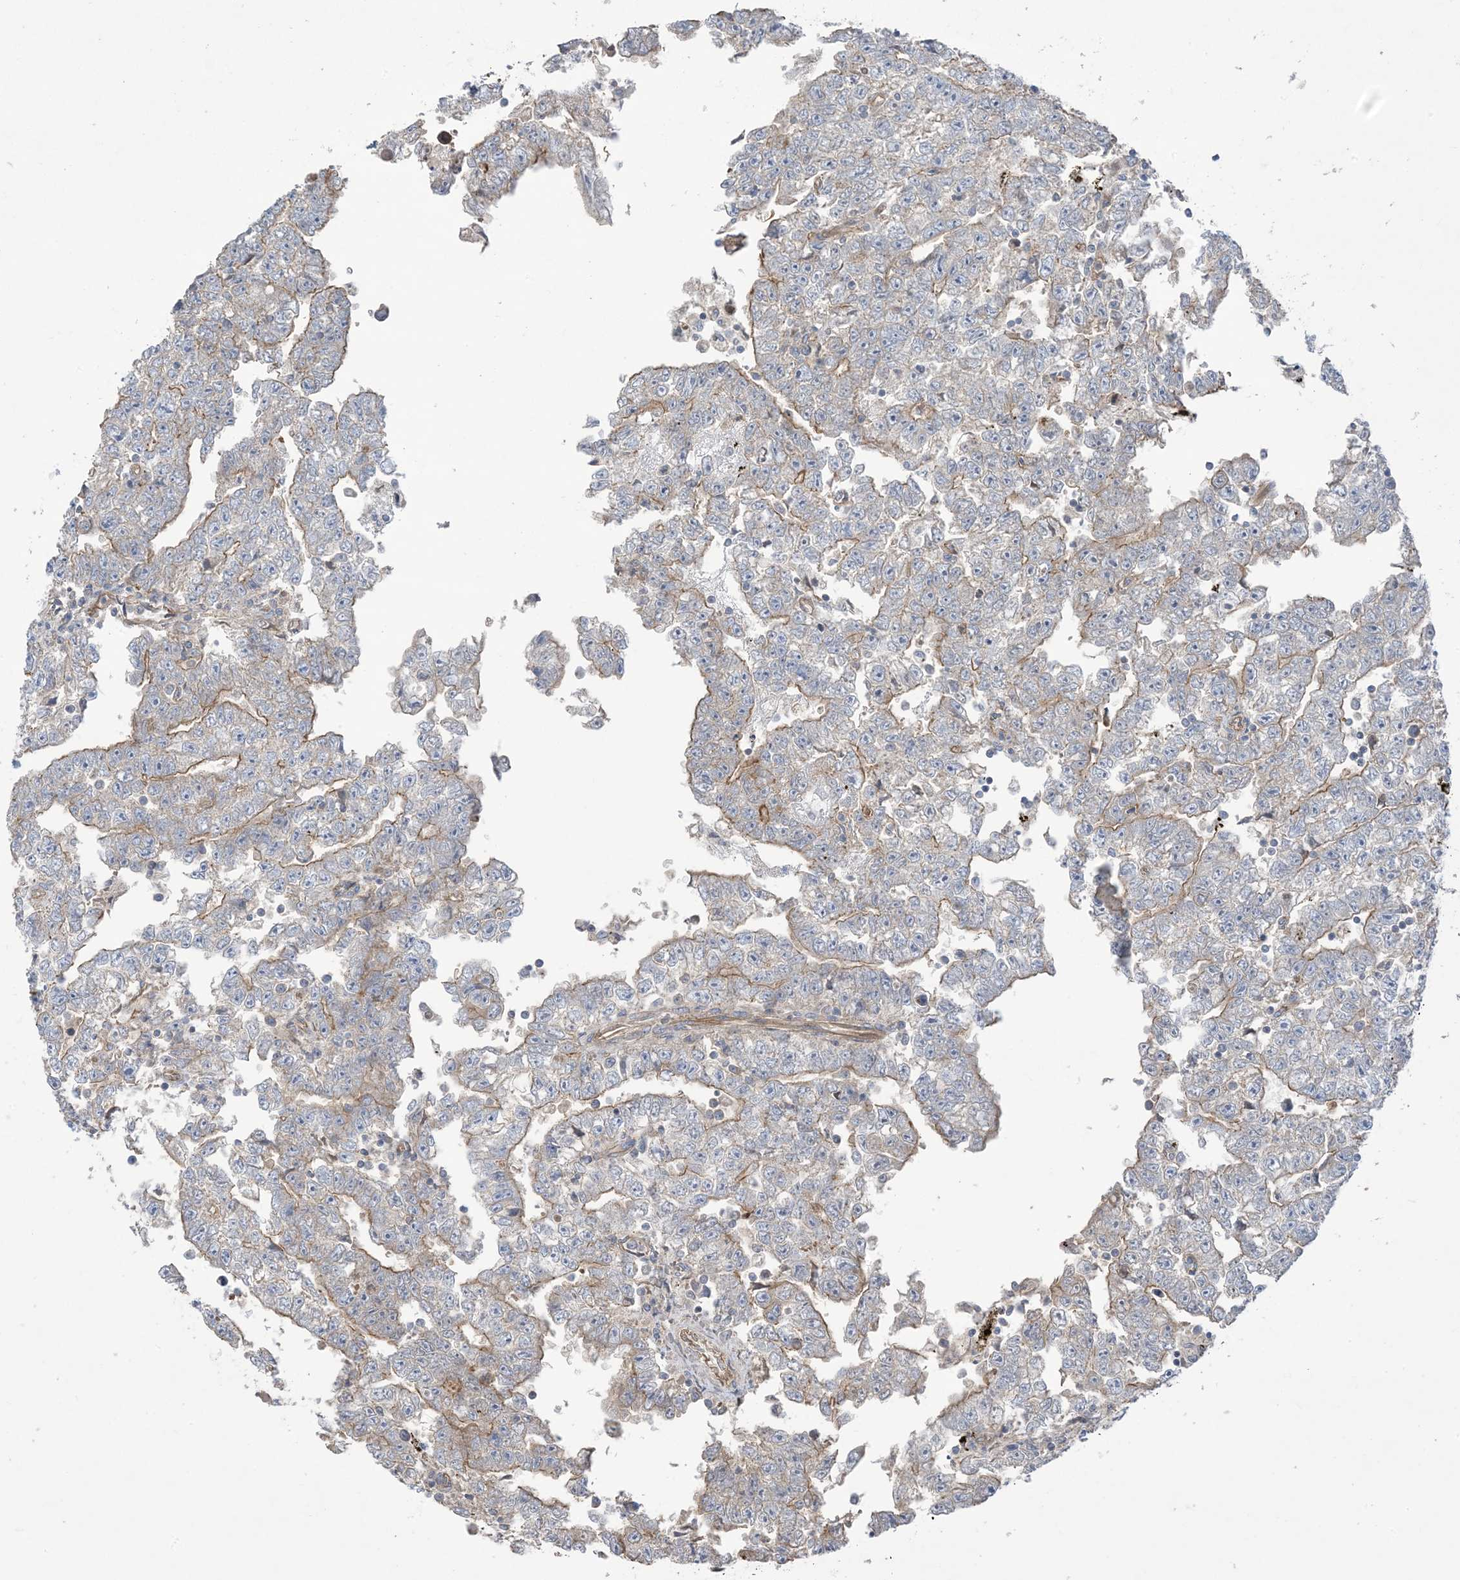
{"staining": {"intensity": "moderate", "quantity": "<25%", "location": "cytoplasmic/membranous"}, "tissue": "testis cancer", "cell_type": "Tumor cells", "image_type": "cancer", "snomed": [{"axis": "morphology", "description": "Carcinoma, Embryonal, NOS"}, {"axis": "topography", "description": "Testis"}], "caption": "Immunohistochemical staining of testis cancer shows low levels of moderate cytoplasmic/membranous protein positivity in approximately <25% of tumor cells. (DAB (3,3'-diaminobenzidine) = brown stain, brightfield microscopy at high magnification).", "gene": "CCNY", "patient": {"sex": "male", "age": 25}}